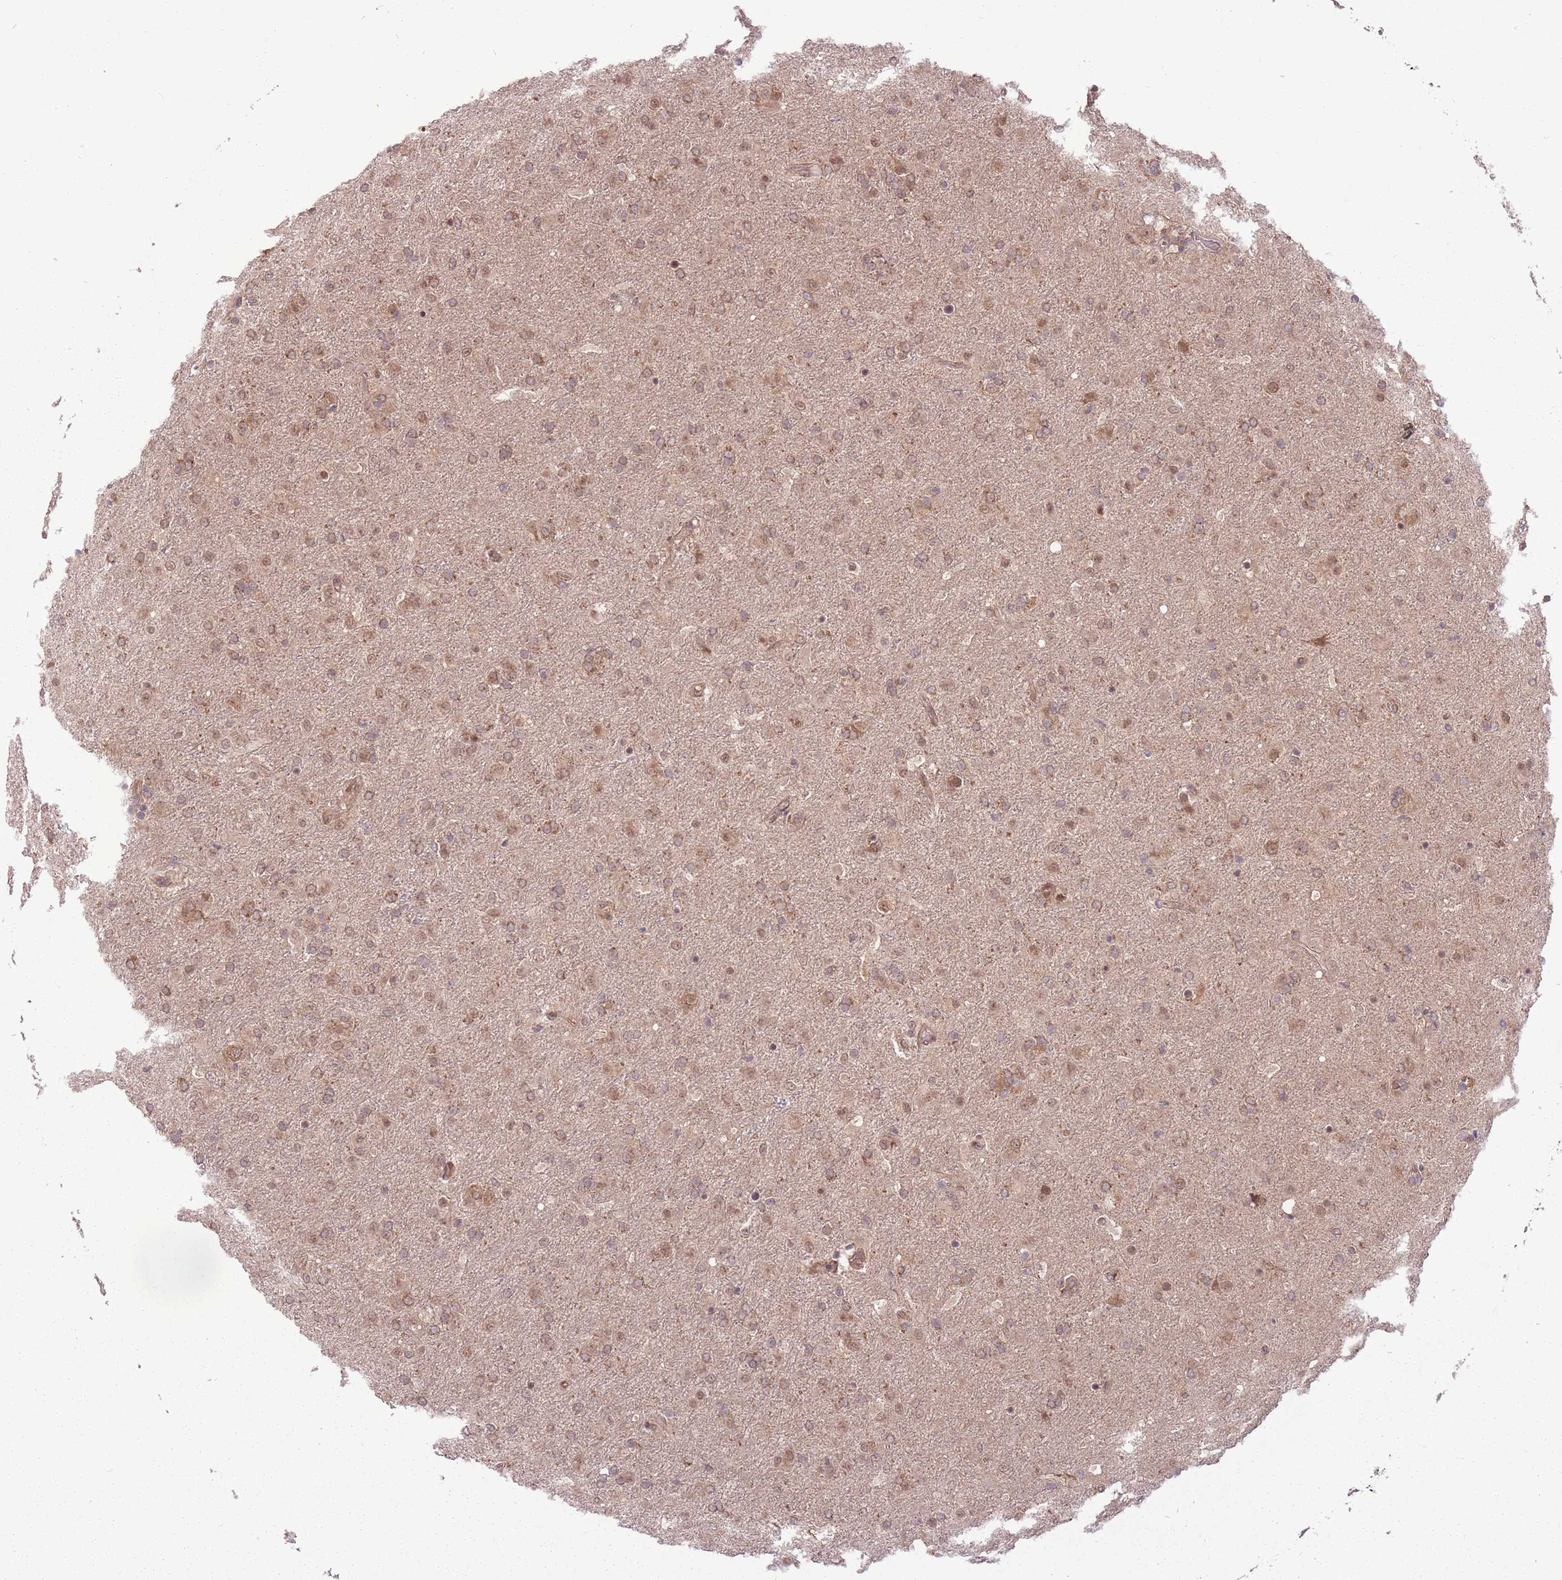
{"staining": {"intensity": "weak", "quantity": ">75%", "location": "cytoplasmic/membranous"}, "tissue": "glioma", "cell_type": "Tumor cells", "image_type": "cancer", "snomed": [{"axis": "morphology", "description": "Glioma, malignant, Low grade"}, {"axis": "topography", "description": "Brain"}], "caption": "Glioma was stained to show a protein in brown. There is low levels of weak cytoplasmic/membranous positivity in about >75% of tumor cells.", "gene": "ADAMTS3", "patient": {"sex": "male", "age": 65}}